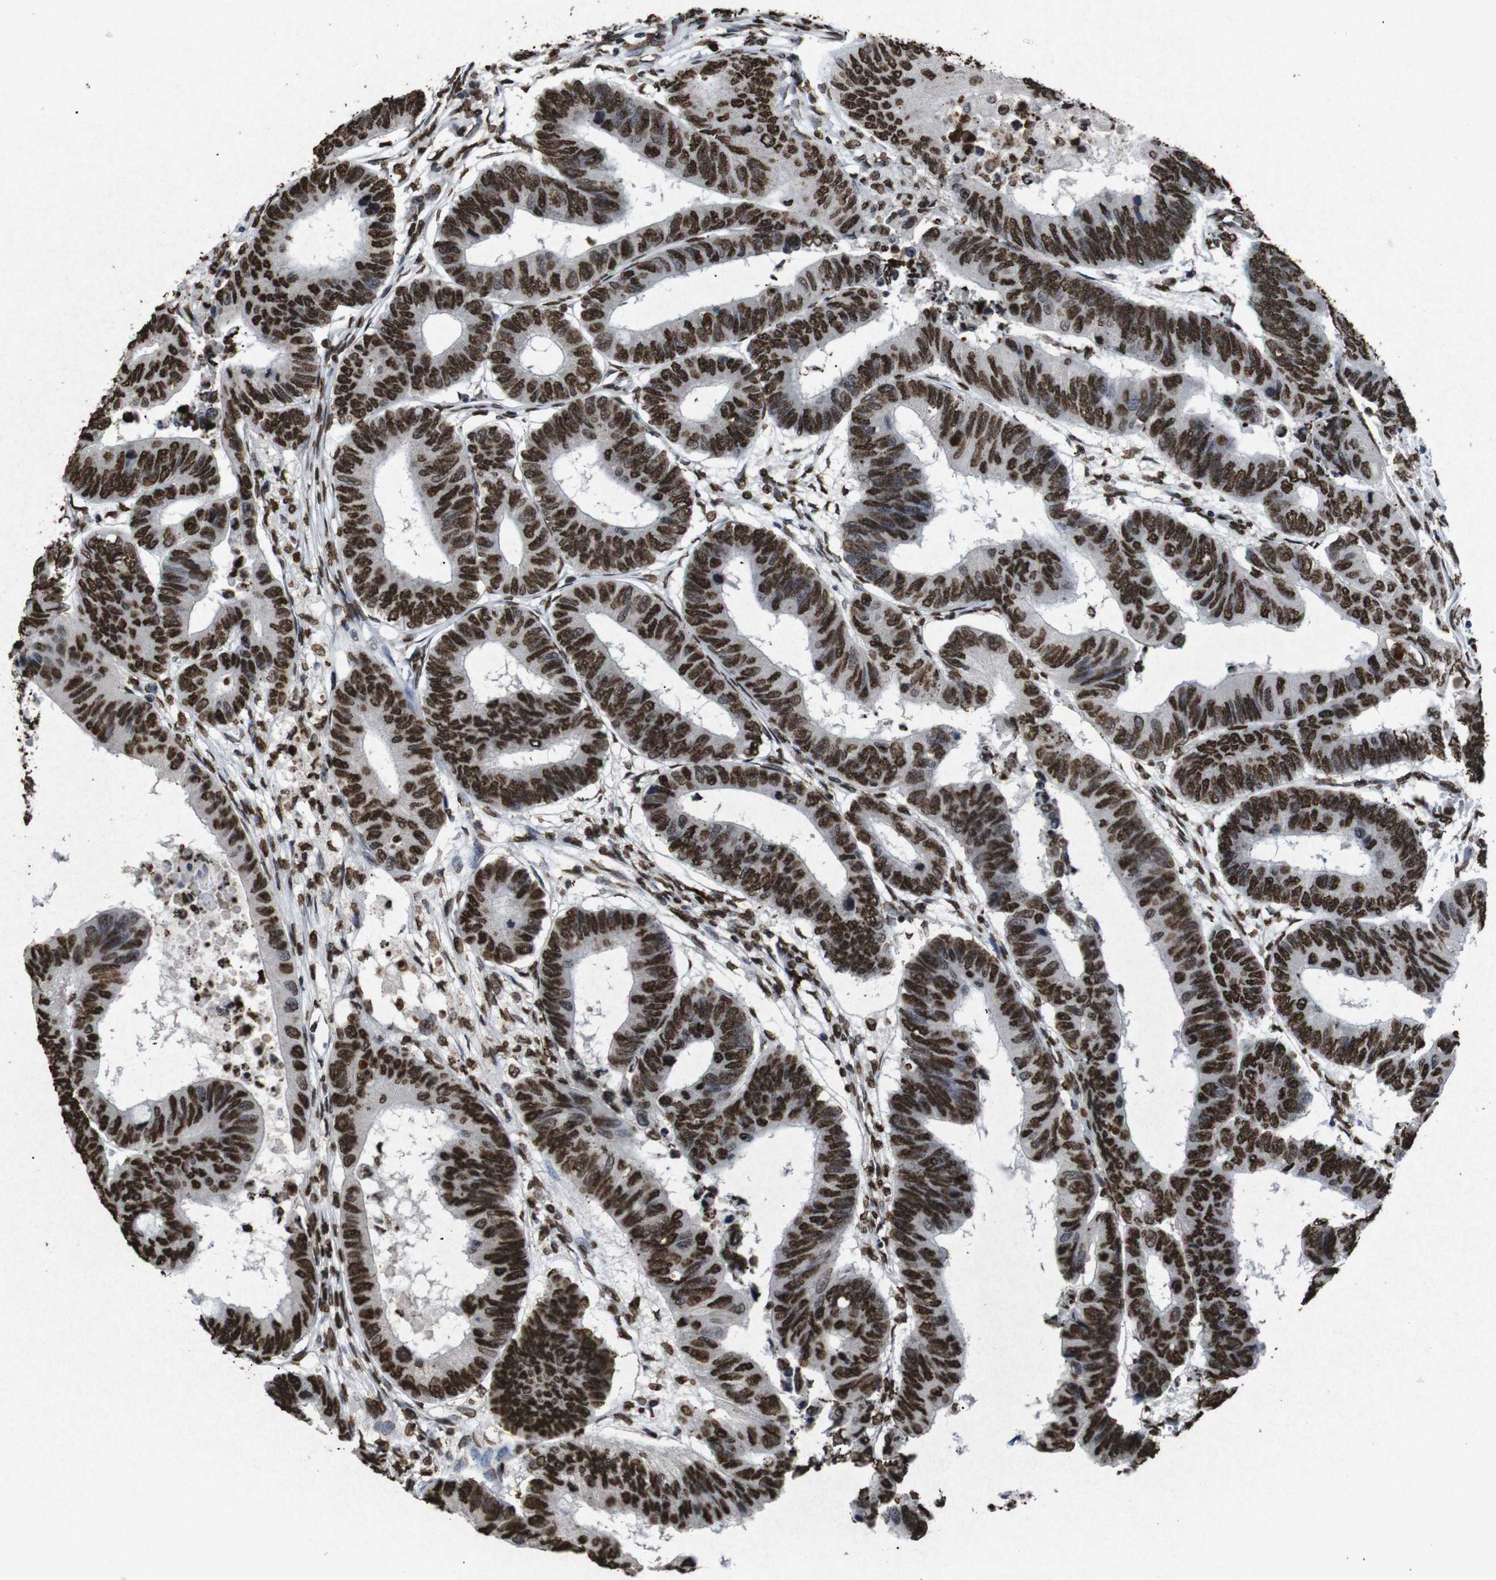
{"staining": {"intensity": "strong", "quantity": ">75%", "location": "nuclear"}, "tissue": "colorectal cancer", "cell_type": "Tumor cells", "image_type": "cancer", "snomed": [{"axis": "morphology", "description": "Normal tissue, NOS"}, {"axis": "morphology", "description": "Adenocarcinoma, NOS"}, {"axis": "topography", "description": "Rectum"}, {"axis": "topography", "description": "Peripheral nerve tissue"}], "caption": "About >75% of tumor cells in human colorectal cancer (adenocarcinoma) reveal strong nuclear protein positivity as visualized by brown immunohistochemical staining.", "gene": "MDM2", "patient": {"sex": "male", "age": 92}}